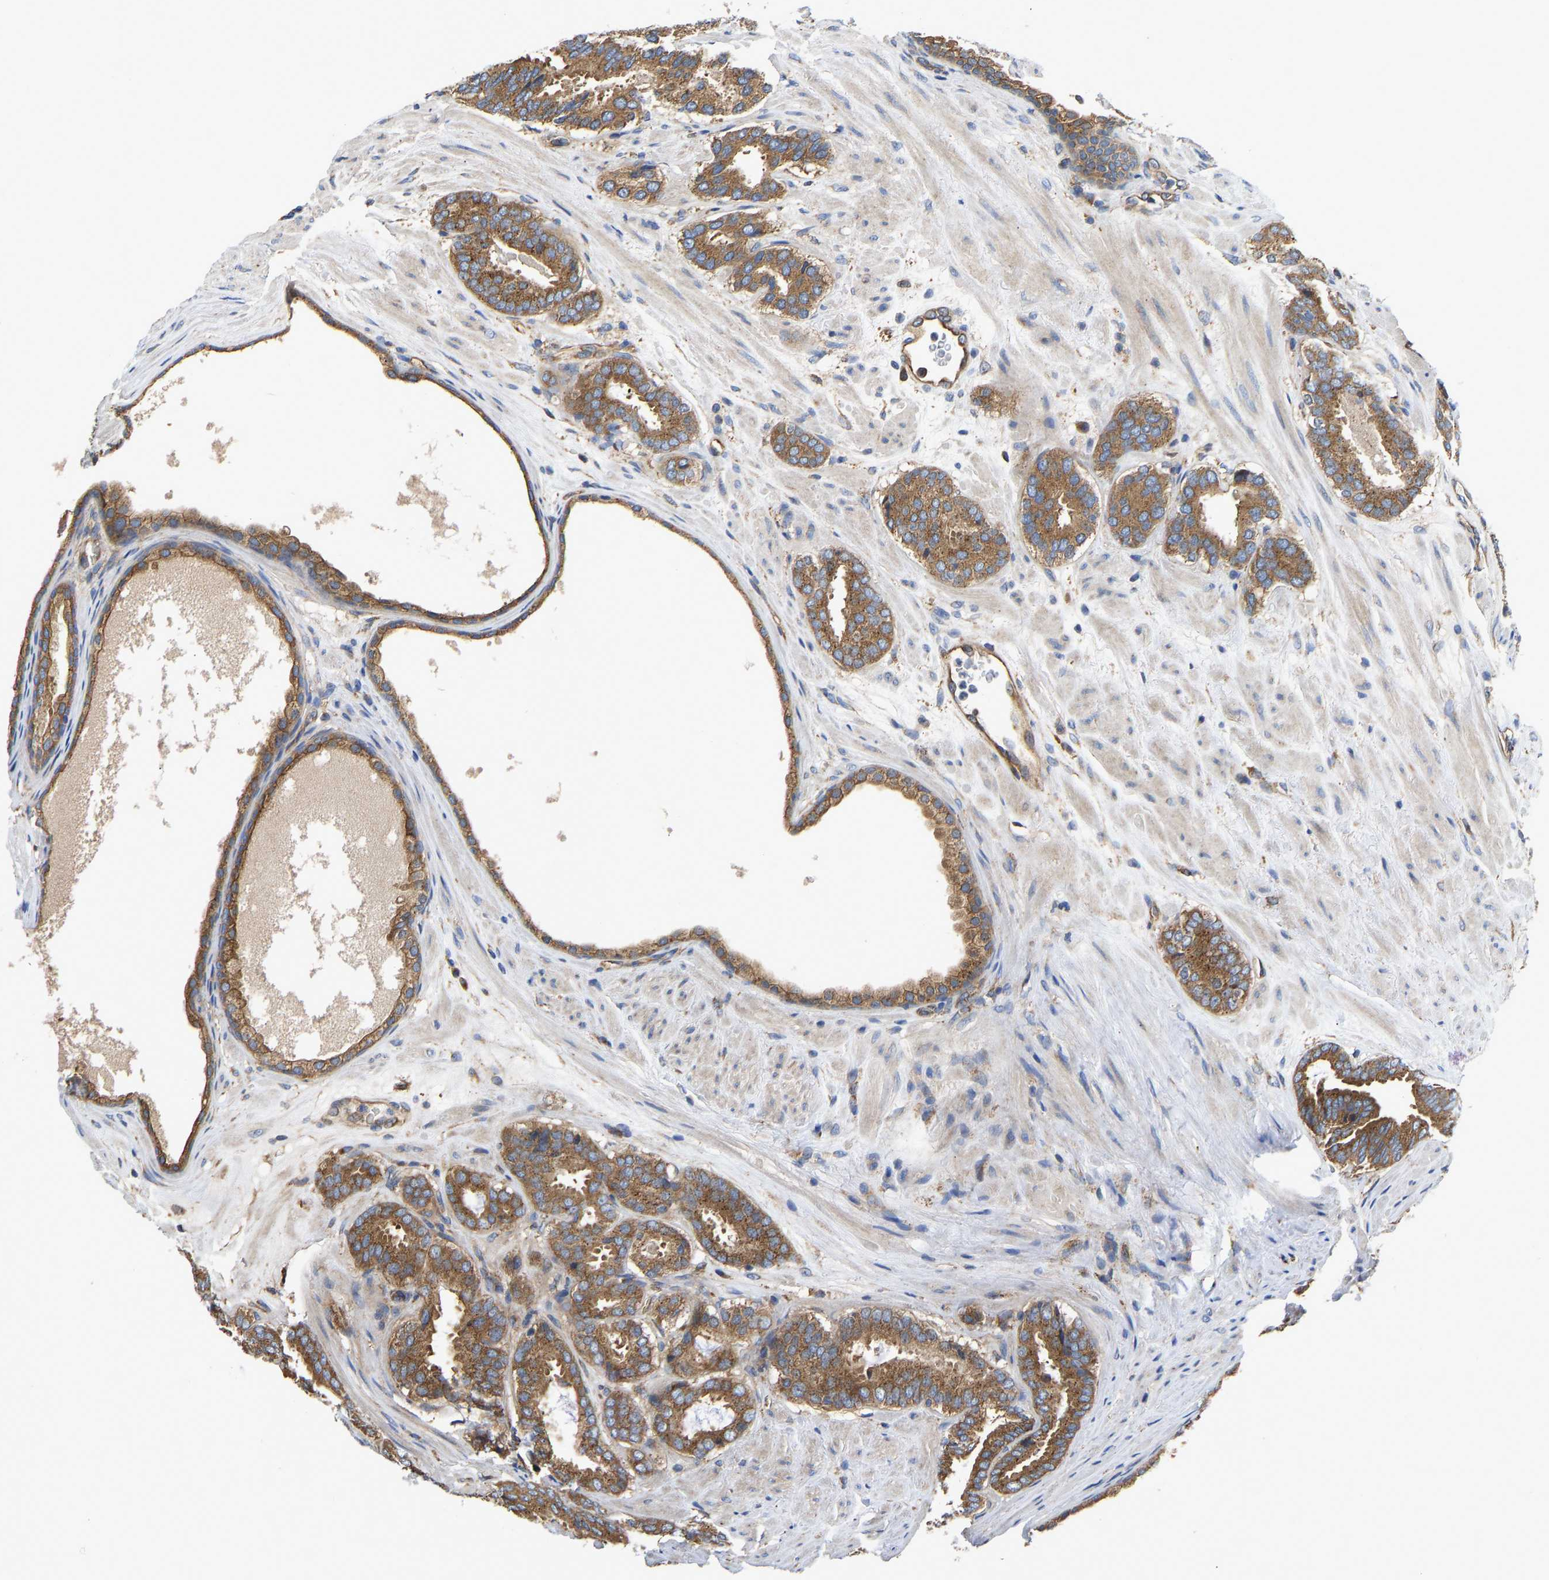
{"staining": {"intensity": "moderate", "quantity": ">75%", "location": "cytoplasmic/membranous"}, "tissue": "prostate cancer", "cell_type": "Tumor cells", "image_type": "cancer", "snomed": [{"axis": "morphology", "description": "Adenocarcinoma, Low grade"}, {"axis": "topography", "description": "Prostate"}], "caption": "Immunohistochemical staining of prostate cancer (adenocarcinoma (low-grade)) displays moderate cytoplasmic/membranous protein expression in about >75% of tumor cells.", "gene": "FLNB", "patient": {"sex": "male", "age": 69}}